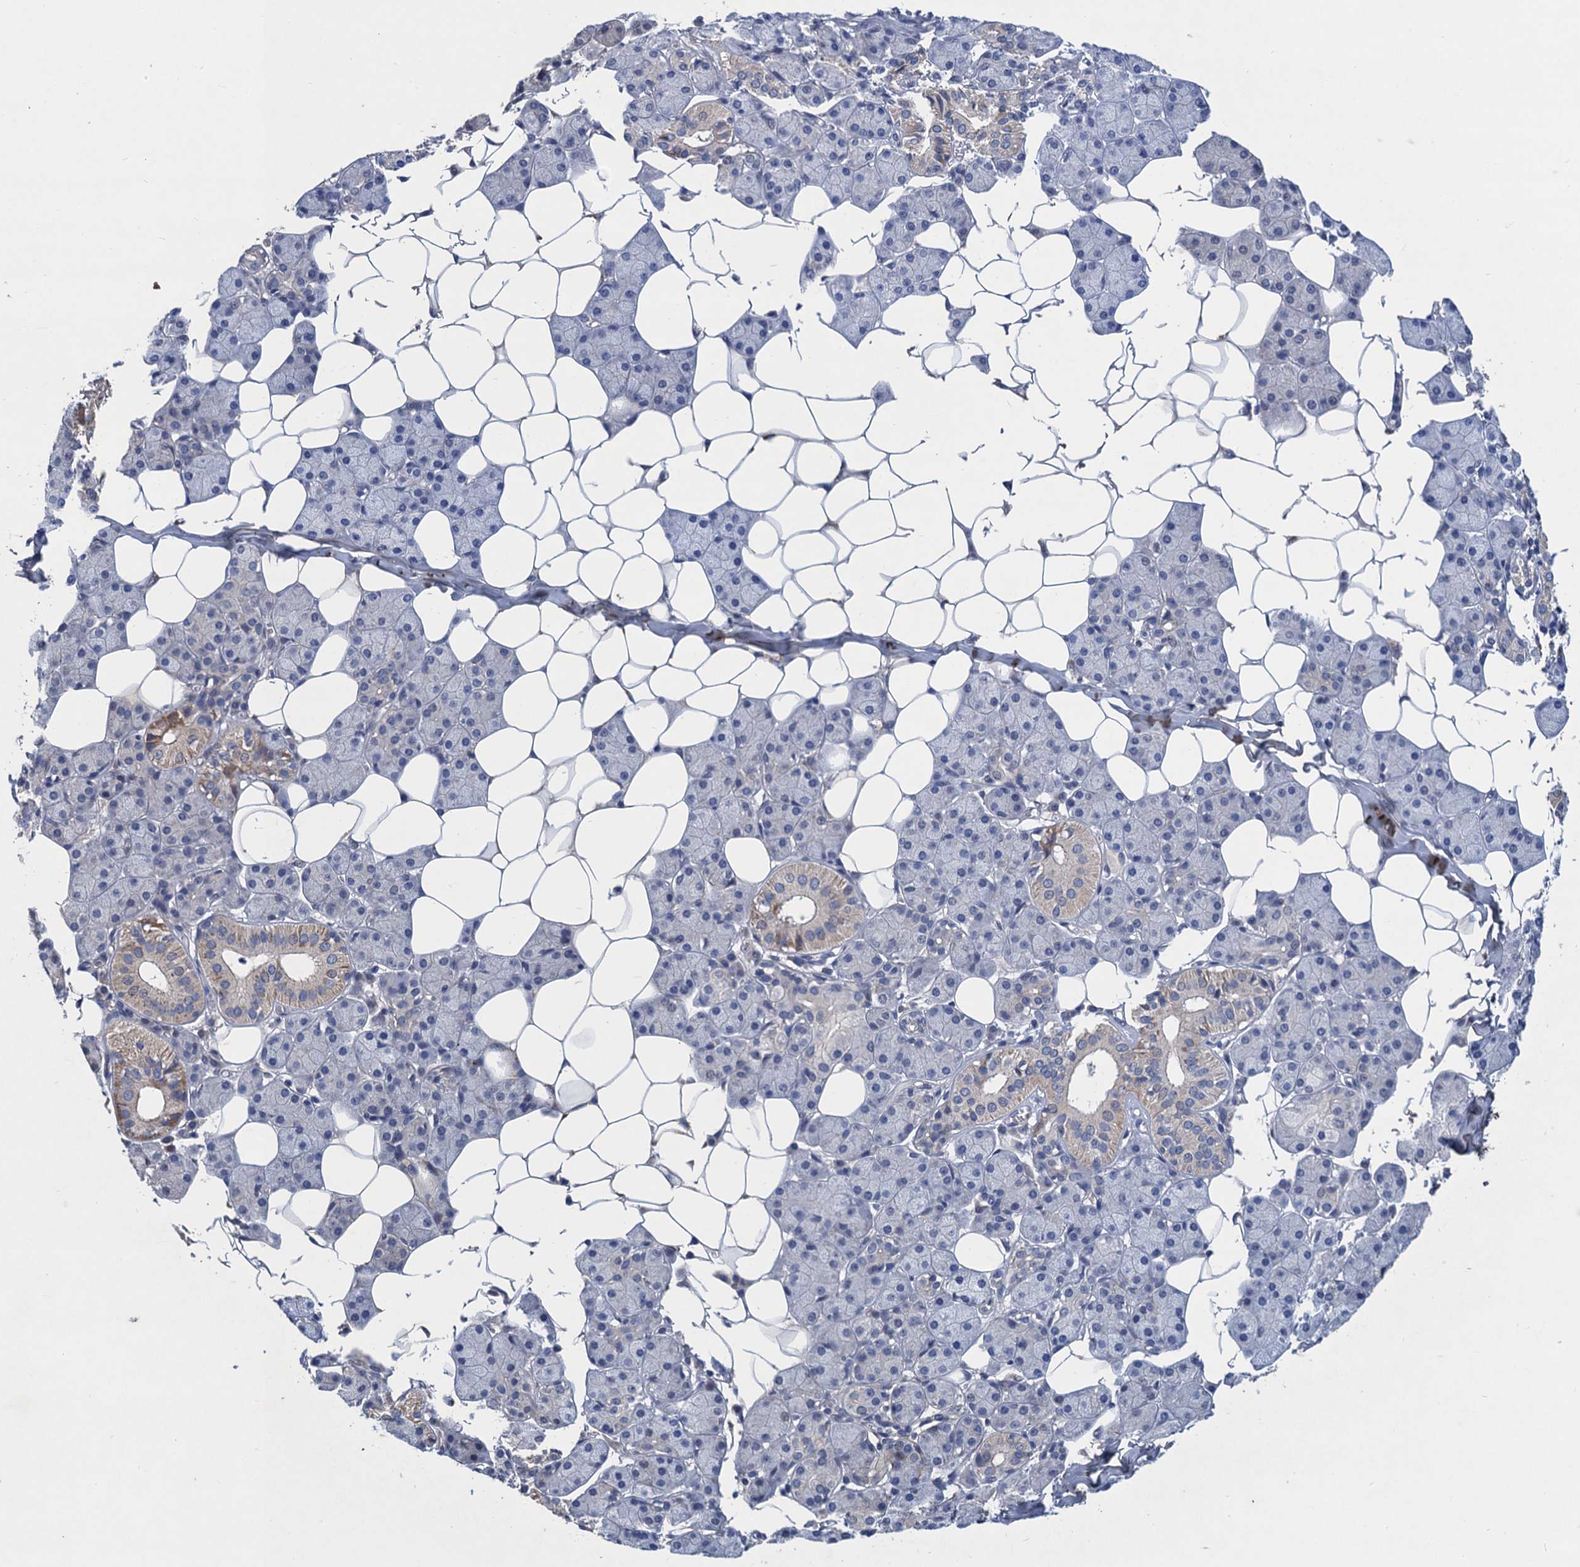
{"staining": {"intensity": "moderate", "quantity": "<25%", "location": "cytoplasmic/membranous"}, "tissue": "salivary gland", "cell_type": "Glandular cells", "image_type": "normal", "snomed": [{"axis": "morphology", "description": "Normal tissue, NOS"}, {"axis": "topography", "description": "Salivary gland"}], "caption": "A low amount of moderate cytoplasmic/membranous positivity is seen in approximately <25% of glandular cells in normal salivary gland. (DAB (3,3'-diaminobenzidine) IHC, brown staining for protein, blue staining for nuclei).", "gene": "TRAF7", "patient": {"sex": "female", "age": 33}}